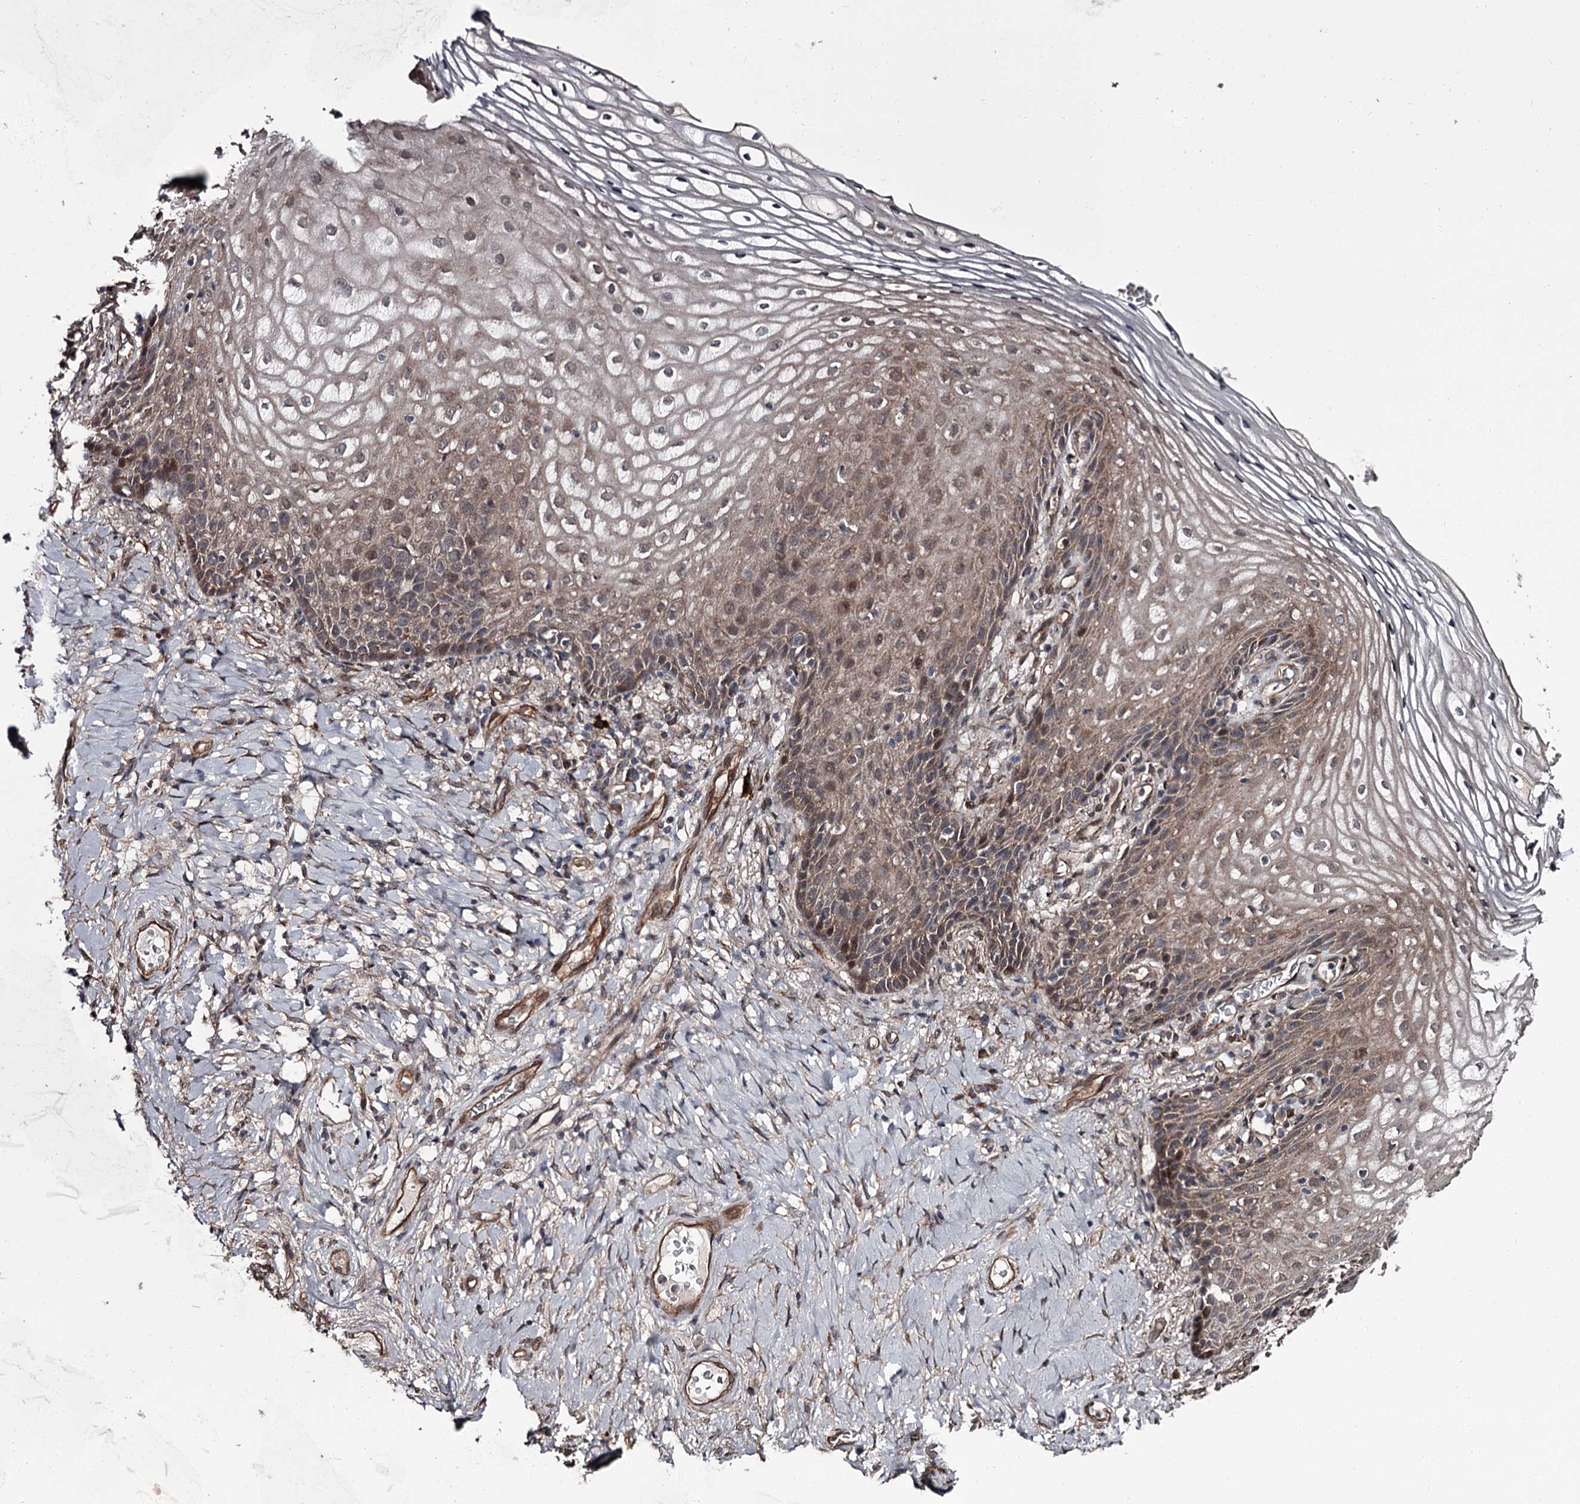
{"staining": {"intensity": "weak", "quantity": "25%-75%", "location": "cytoplasmic/membranous"}, "tissue": "vagina", "cell_type": "Squamous epithelial cells", "image_type": "normal", "snomed": [{"axis": "morphology", "description": "Normal tissue, NOS"}, {"axis": "topography", "description": "Vagina"}], "caption": "The photomicrograph demonstrates a brown stain indicating the presence of a protein in the cytoplasmic/membranous of squamous epithelial cells in vagina.", "gene": "CDC42EP2", "patient": {"sex": "female", "age": 60}}